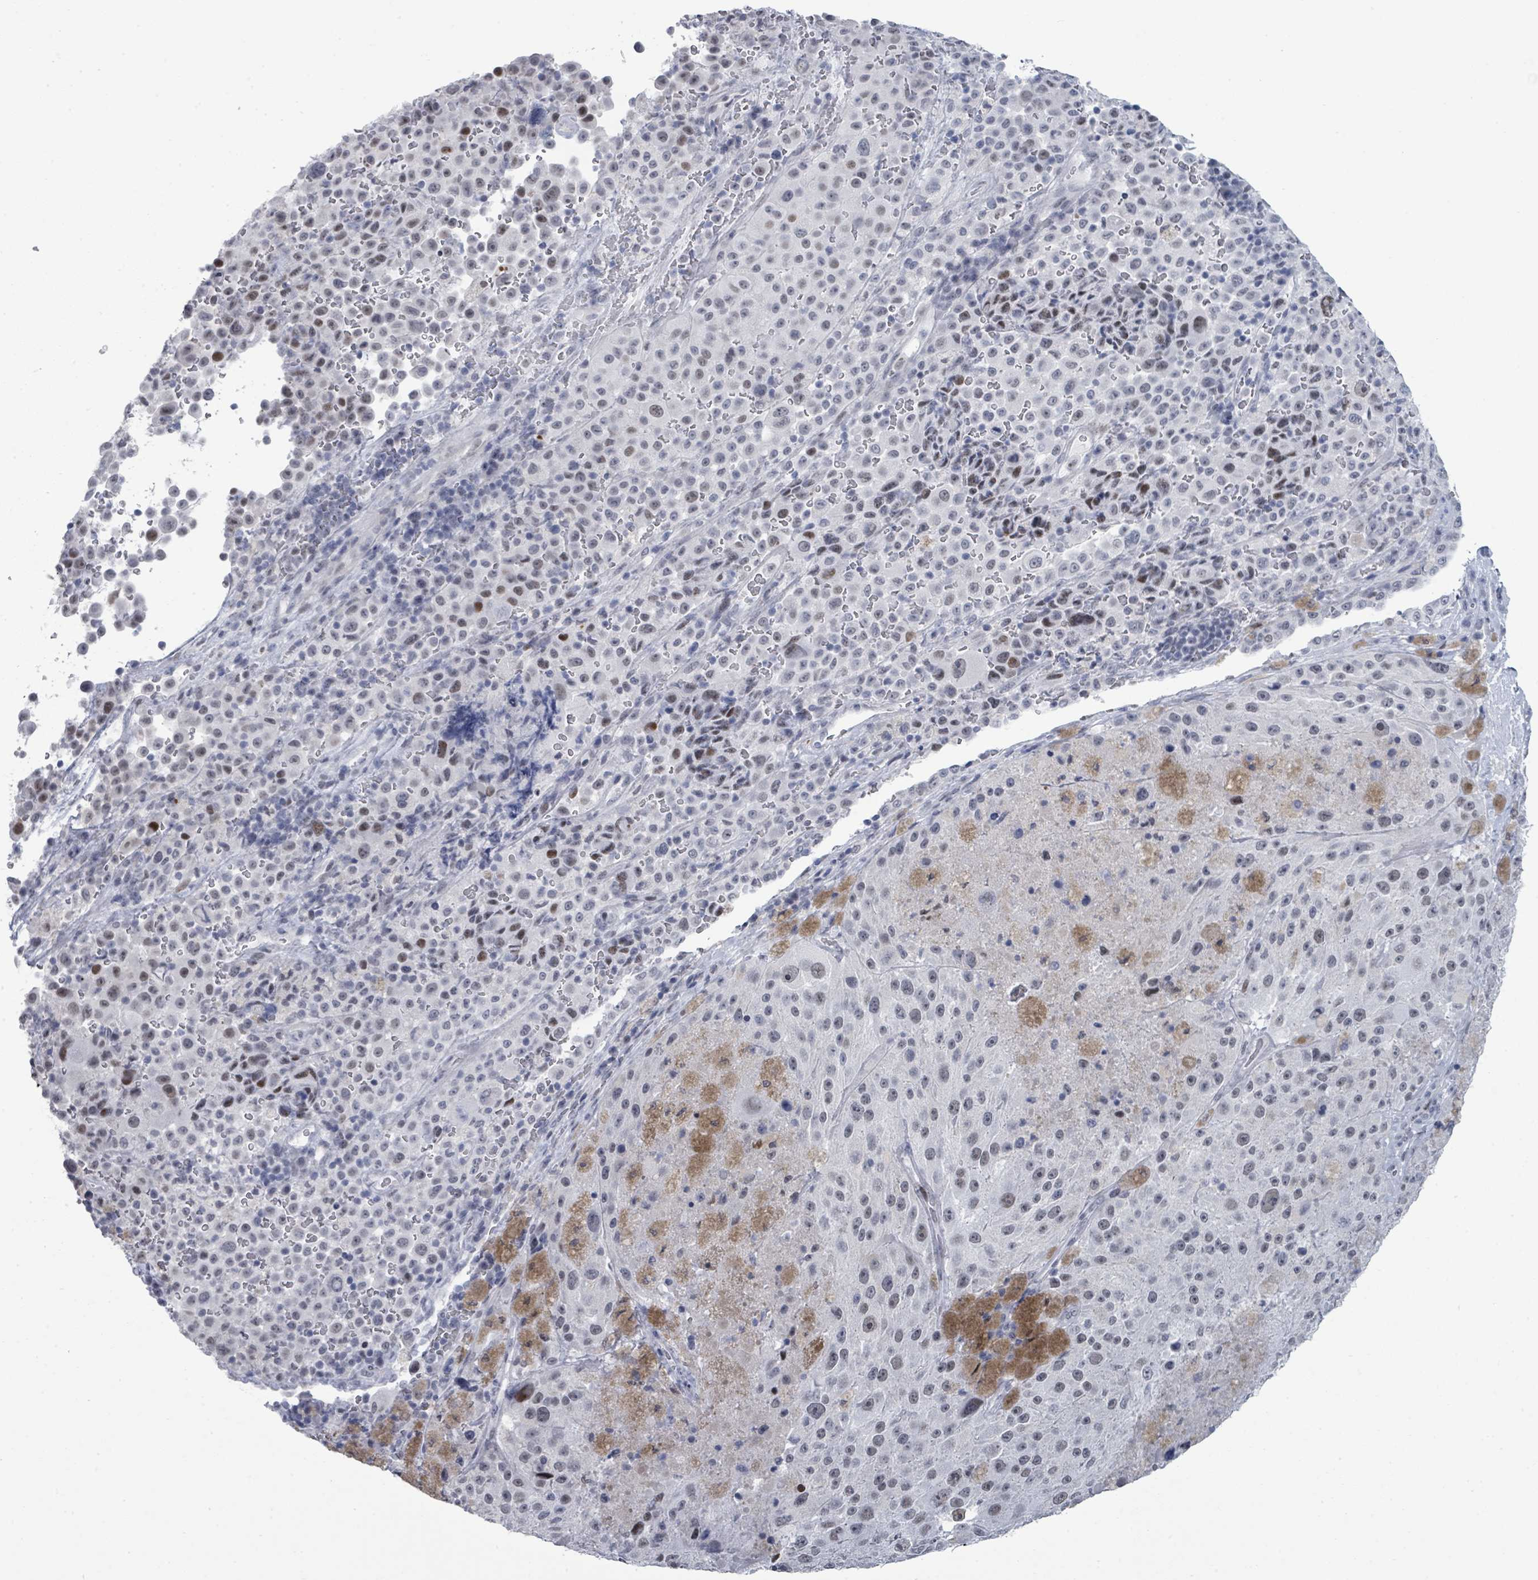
{"staining": {"intensity": "weak", "quantity": "25%-75%", "location": "nuclear"}, "tissue": "melanoma", "cell_type": "Tumor cells", "image_type": "cancer", "snomed": [{"axis": "morphology", "description": "Malignant melanoma, Metastatic site"}, {"axis": "topography", "description": "Lymph node"}], "caption": "The photomicrograph demonstrates immunohistochemical staining of melanoma. There is weak nuclear positivity is seen in approximately 25%-75% of tumor cells. (Stains: DAB (3,3'-diaminobenzidine) in brown, nuclei in blue, Microscopy: brightfield microscopy at high magnification).", "gene": "CT45A5", "patient": {"sex": "male", "age": 62}}